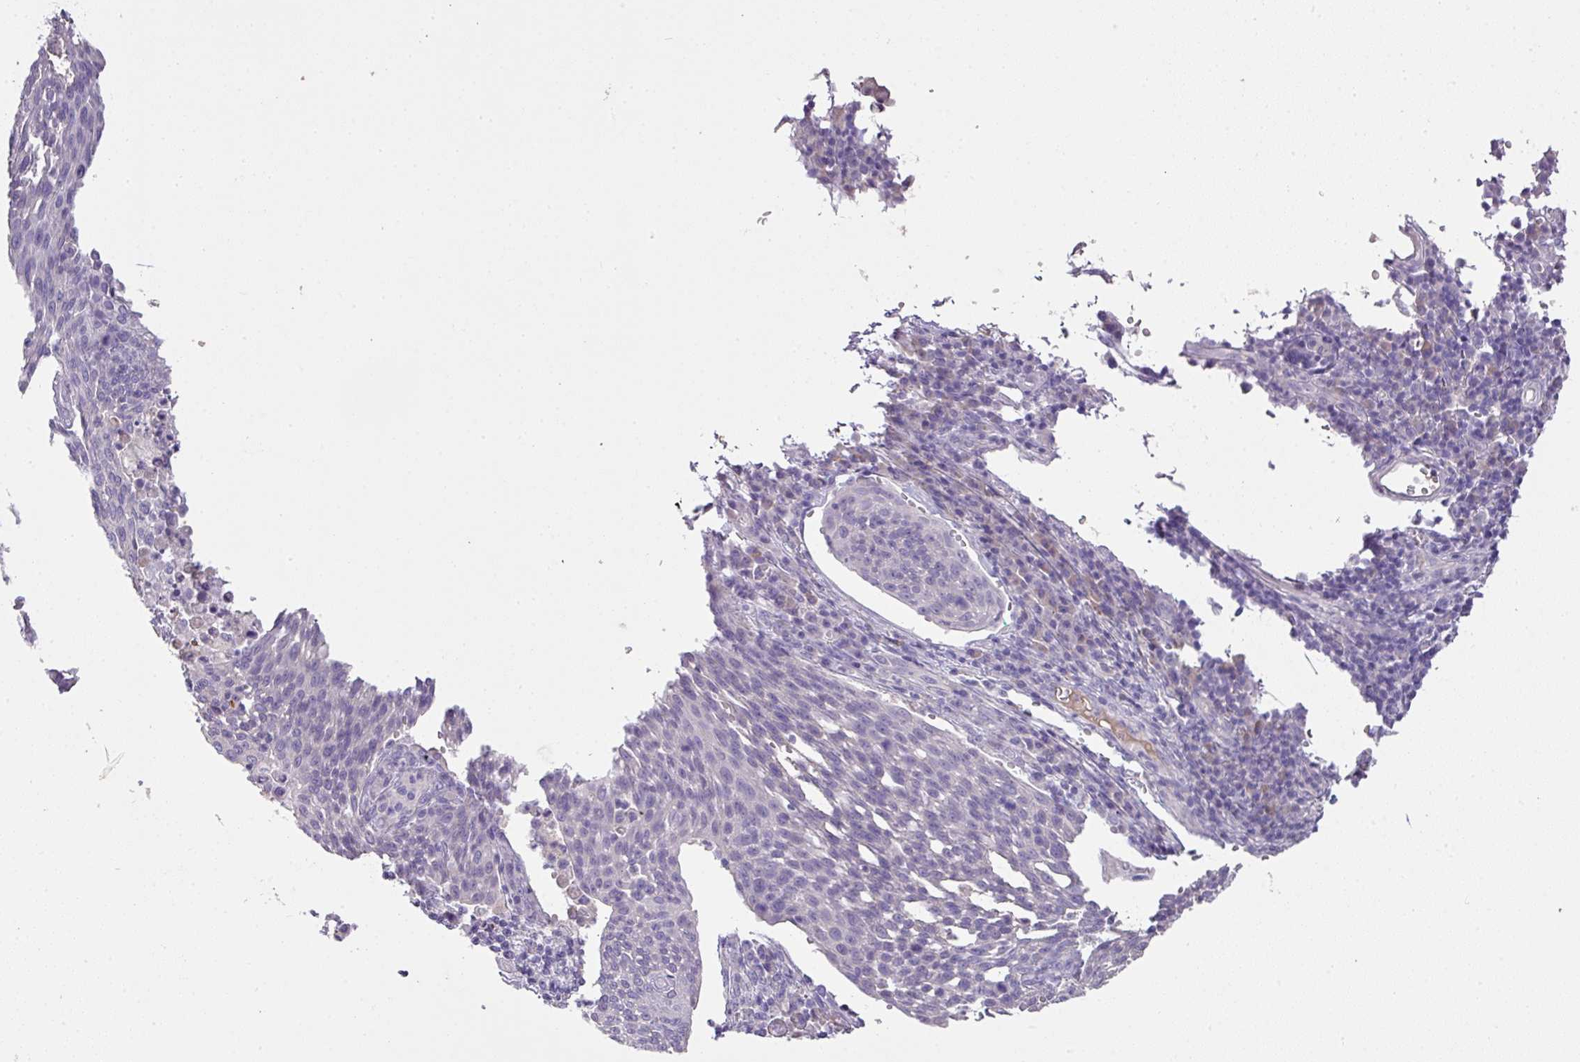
{"staining": {"intensity": "negative", "quantity": "none", "location": "none"}, "tissue": "cervical cancer", "cell_type": "Tumor cells", "image_type": "cancer", "snomed": [{"axis": "morphology", "description": "Squamous cell carcinoma, NOS"}, {"axis": "topography", "description": "Cervix"}], "caption": "Tumor cells show no significant expression in cervical squamous cell carcinoma.", "gene": "OR6C6", "patient": {"sex": "female", "age": 34}}